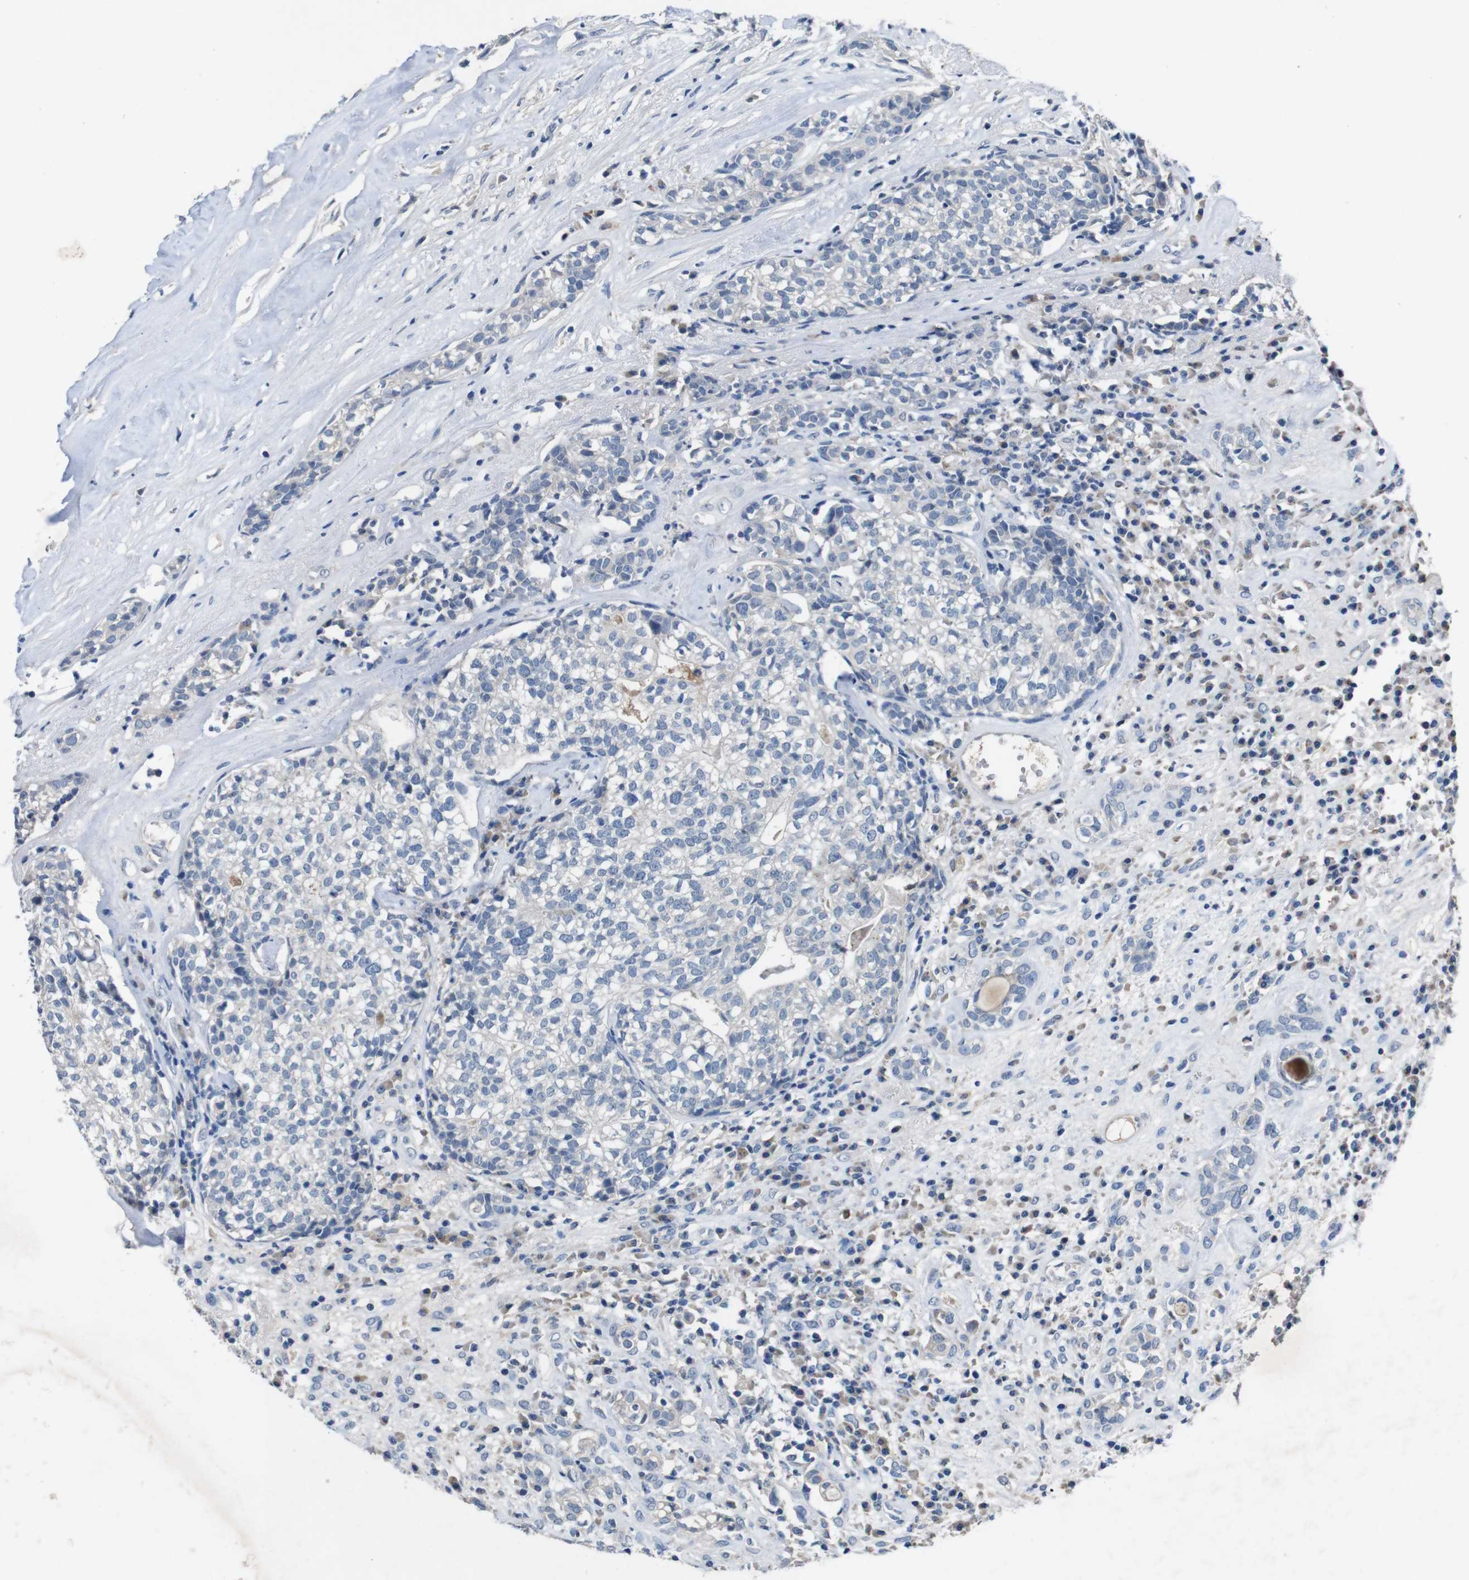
{"staining": {"intensity": "negative", "quantity": "none", "location": "none"}, "tissue": "head and neck cancer", "cell_type": "Tumor cells", "image_type": "cancer", "snomed": [{"axis": "morphology", "description": "Adenocarcinoma, NOS"}, {"axis": "topography", "description": "Salivary gland"}, {"axis": "topography", "description": "Head-Neck"}], "caption": "An IHC image of adenocarcinoma (head and neck) is shown. There is no staining in tumor cells of adenocarcinoma (head and neck).", "gene": "SLC2A8", "patient": {"sex": "female", "age": 65}}